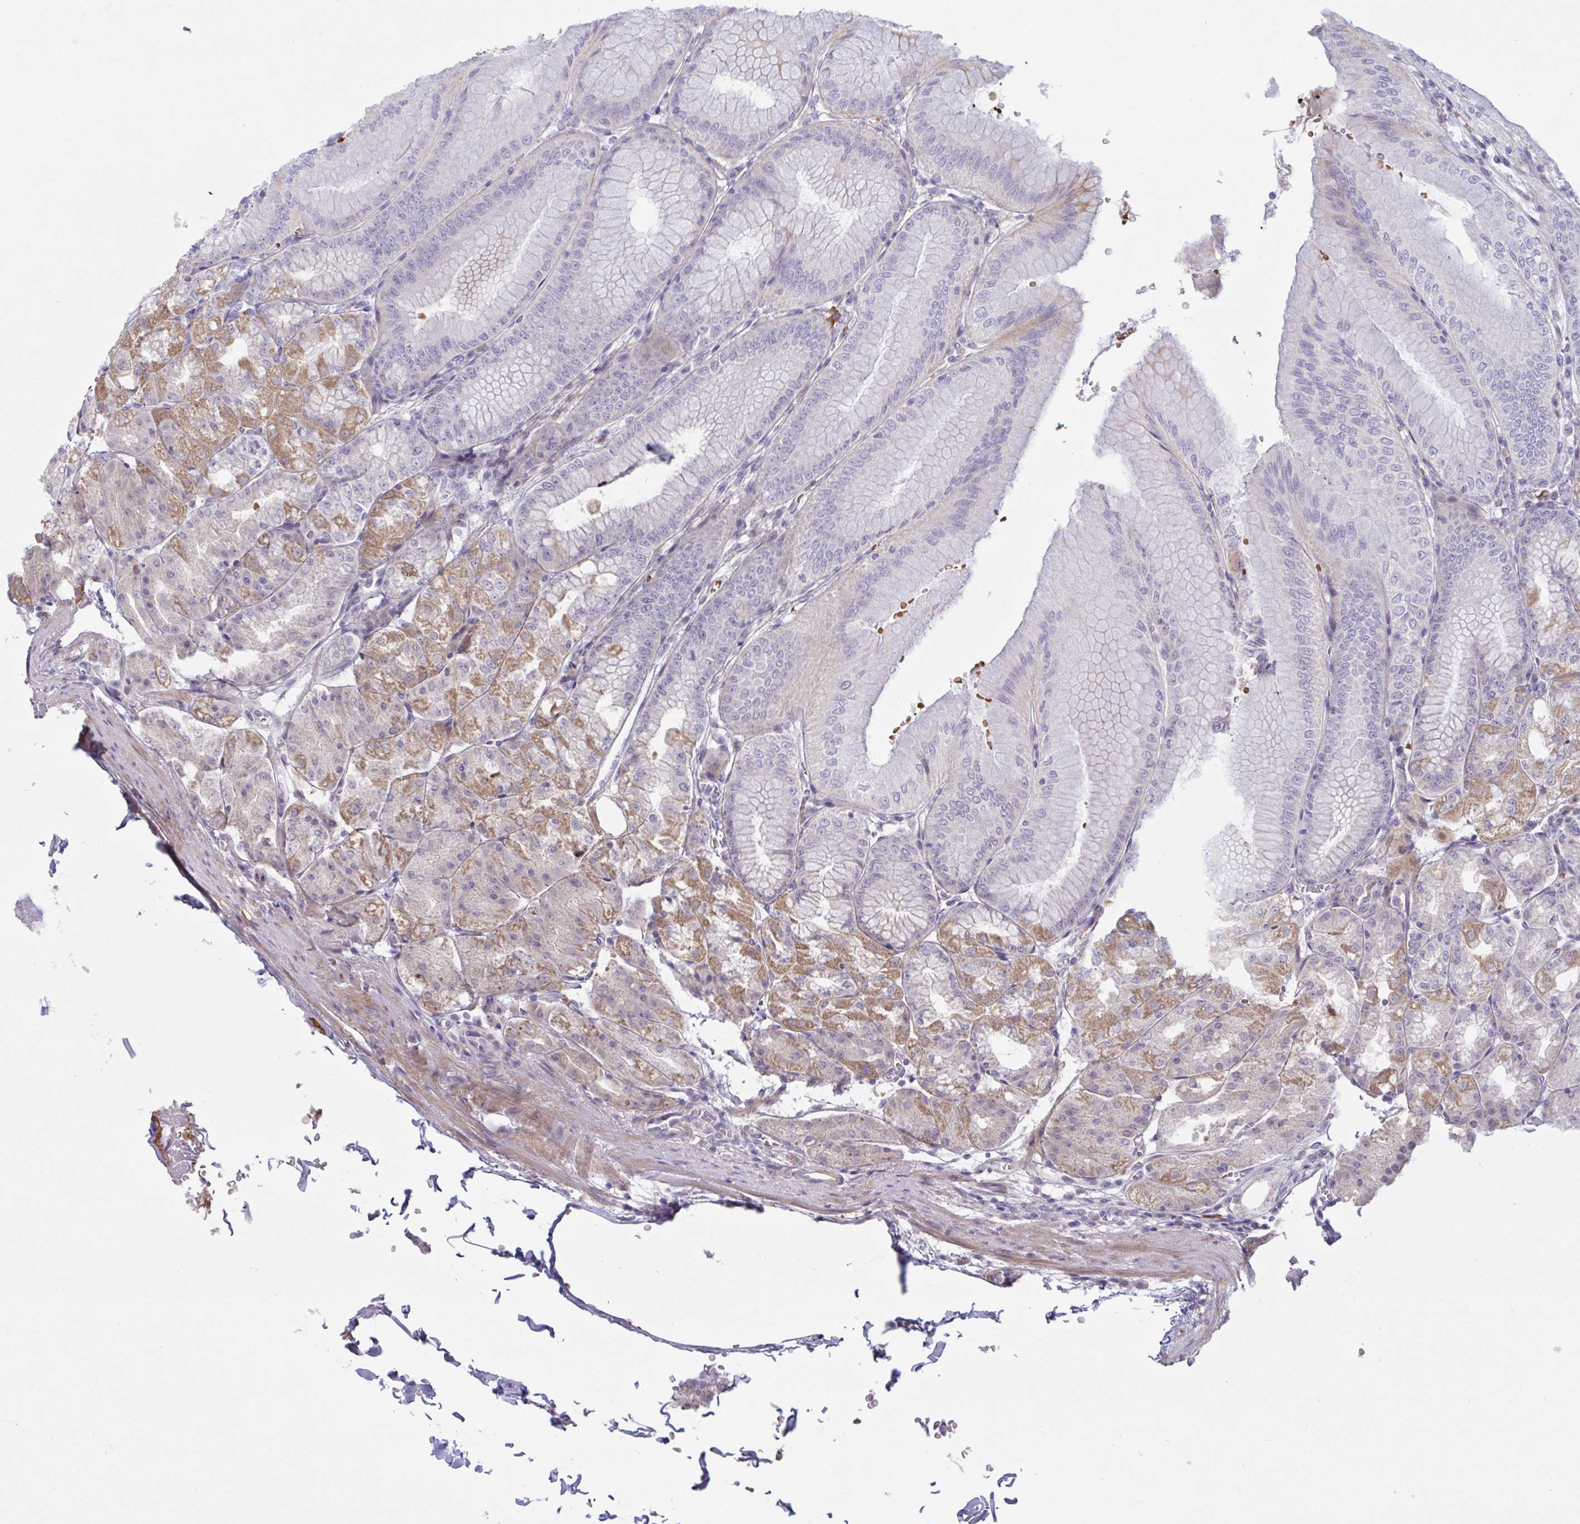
{"staining": {"intensity": "moderate", "quantity": "<25%", "location": "cytoplasmic/membranous"}, "tissue": "stomach", "cell_type": "Glandular cells", "image_type": "normal", "snomed": [{"axis": "morphology", "description": "Normal tissue, NOS"}, {"axis": "topography", "description": "Stomach, lower"}], "caption": "Brown immunohistochemical staining in benign stomach exhibits moderate cytoplasmic/membranous positivity in about <25% of glandular cells.", "gene": "VWC2", "patient": {"sex": "male", "age": 71}}